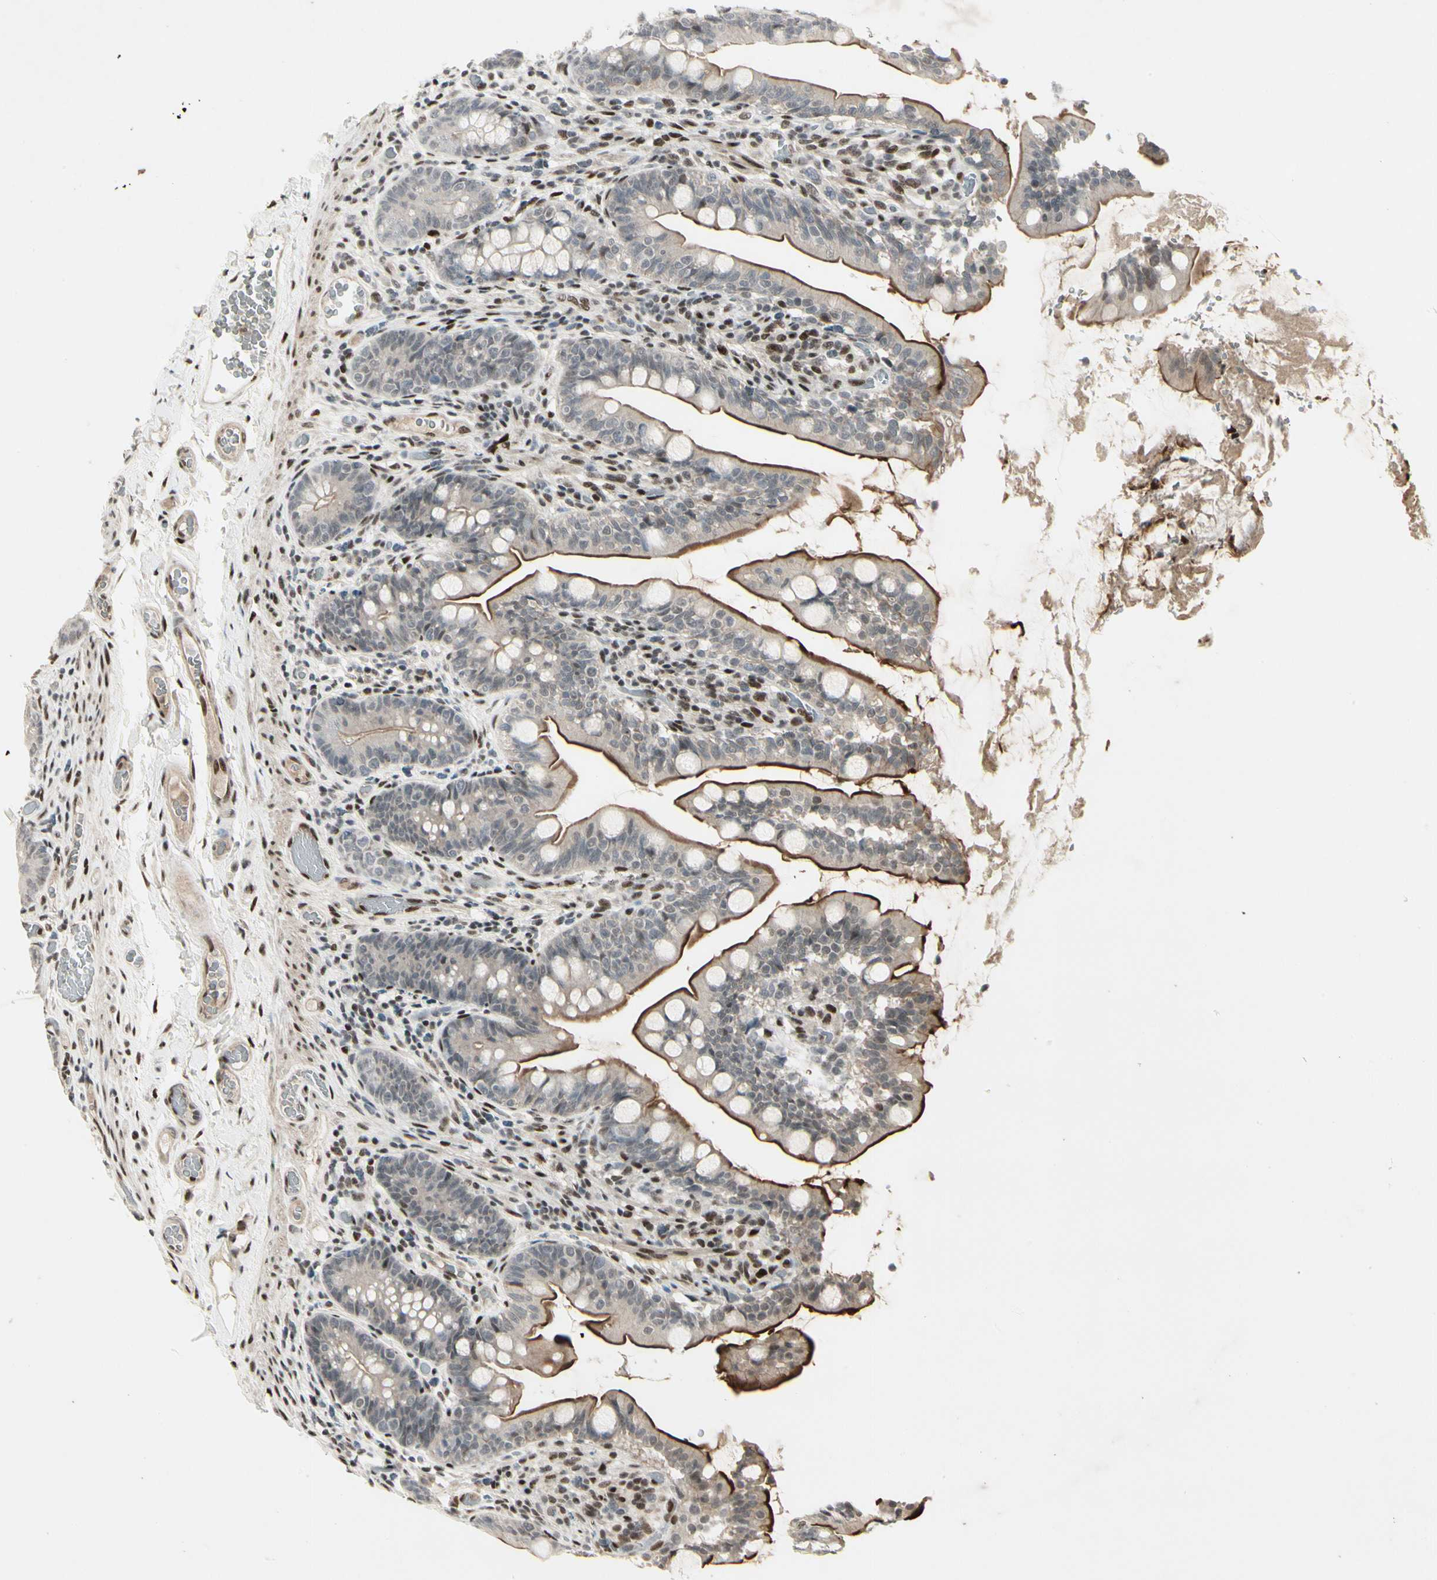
{"staining": {"intensity": "strong", "quantity": ">75%", "location": "cytoplasmic/membranous"}, "tissue": "small intestine", "cell_type": "Glandular cells", "image_type": "normal", "snomed": [{"axis": "morphology", "description": "Normal tissue, NOS"}, {"axis": "topography", "description": "Small intestine"}], "caption": "Brown immunohistochemical staining in benign human small intestine shows strong cytoplasmic/membranous positivity in about >75% of glandular cells. (DAB IHC with brightfield microscopy, high magnification).", "gene": "FOXJ2", "patient": {"sex": "female", "age": 56}}